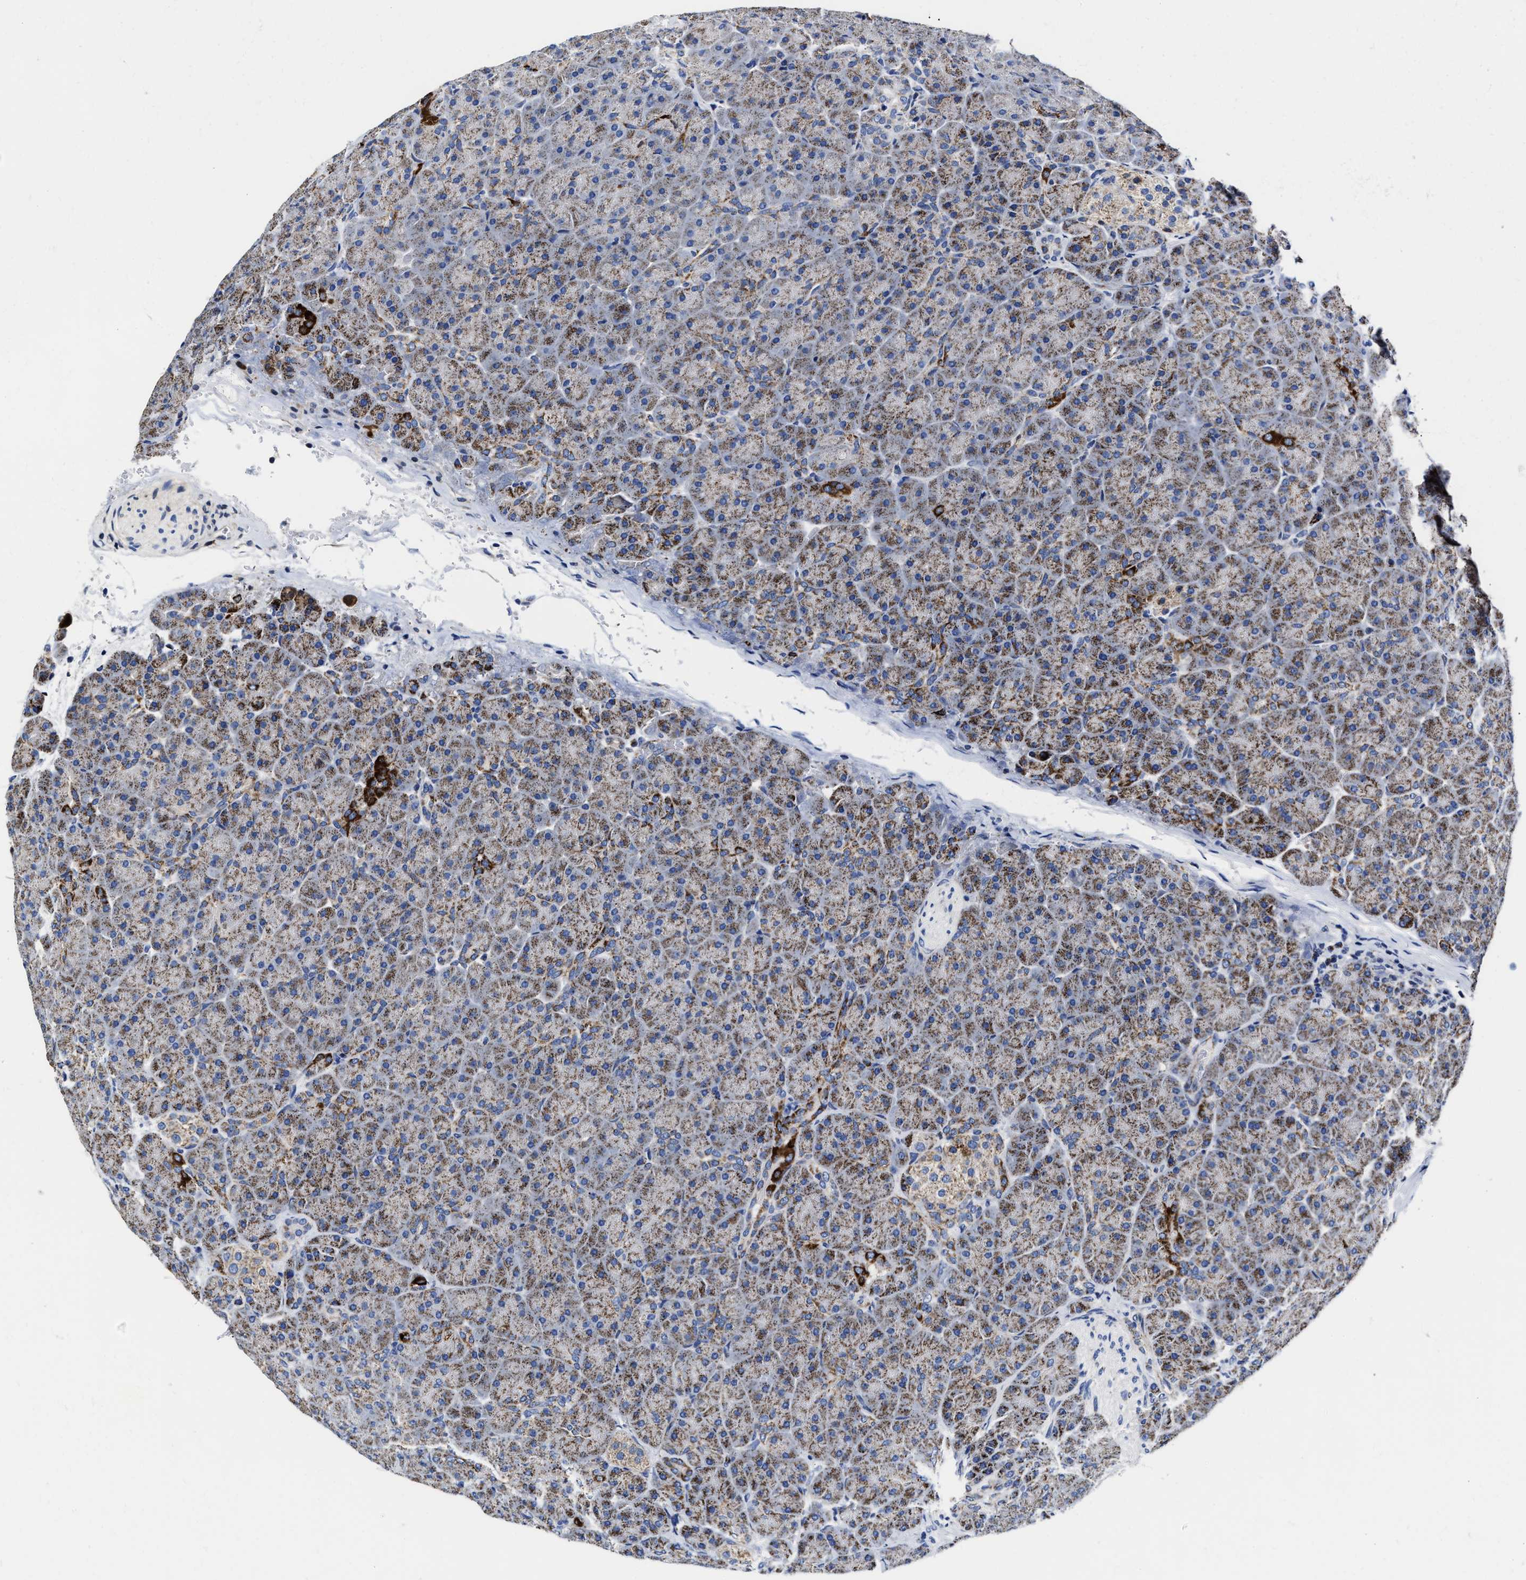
{"staining": {"intensity": "moderate", "quantity": ">75%", "location": "cytoplasmic/membranous"}, "tissue": "pancreas", "cell_type": "Exocrine glandular cells", "image_type": "normal", "snomed": [{"axis": "morphology", "description": "Normal tissue, NOS"}, {"axis": "topography", "description": "Pancreas"}], "caption": "Pancreas stained with immunohistochemistry (IHC) displays moderate cytoplasmic/membranous expression in approximately >75% of exocrine glandular cells. The protein is shown in brown color, while the nuclei are stained blue.", "gene": "HINT2", "patient": {"sex": "male", "age": 66}}